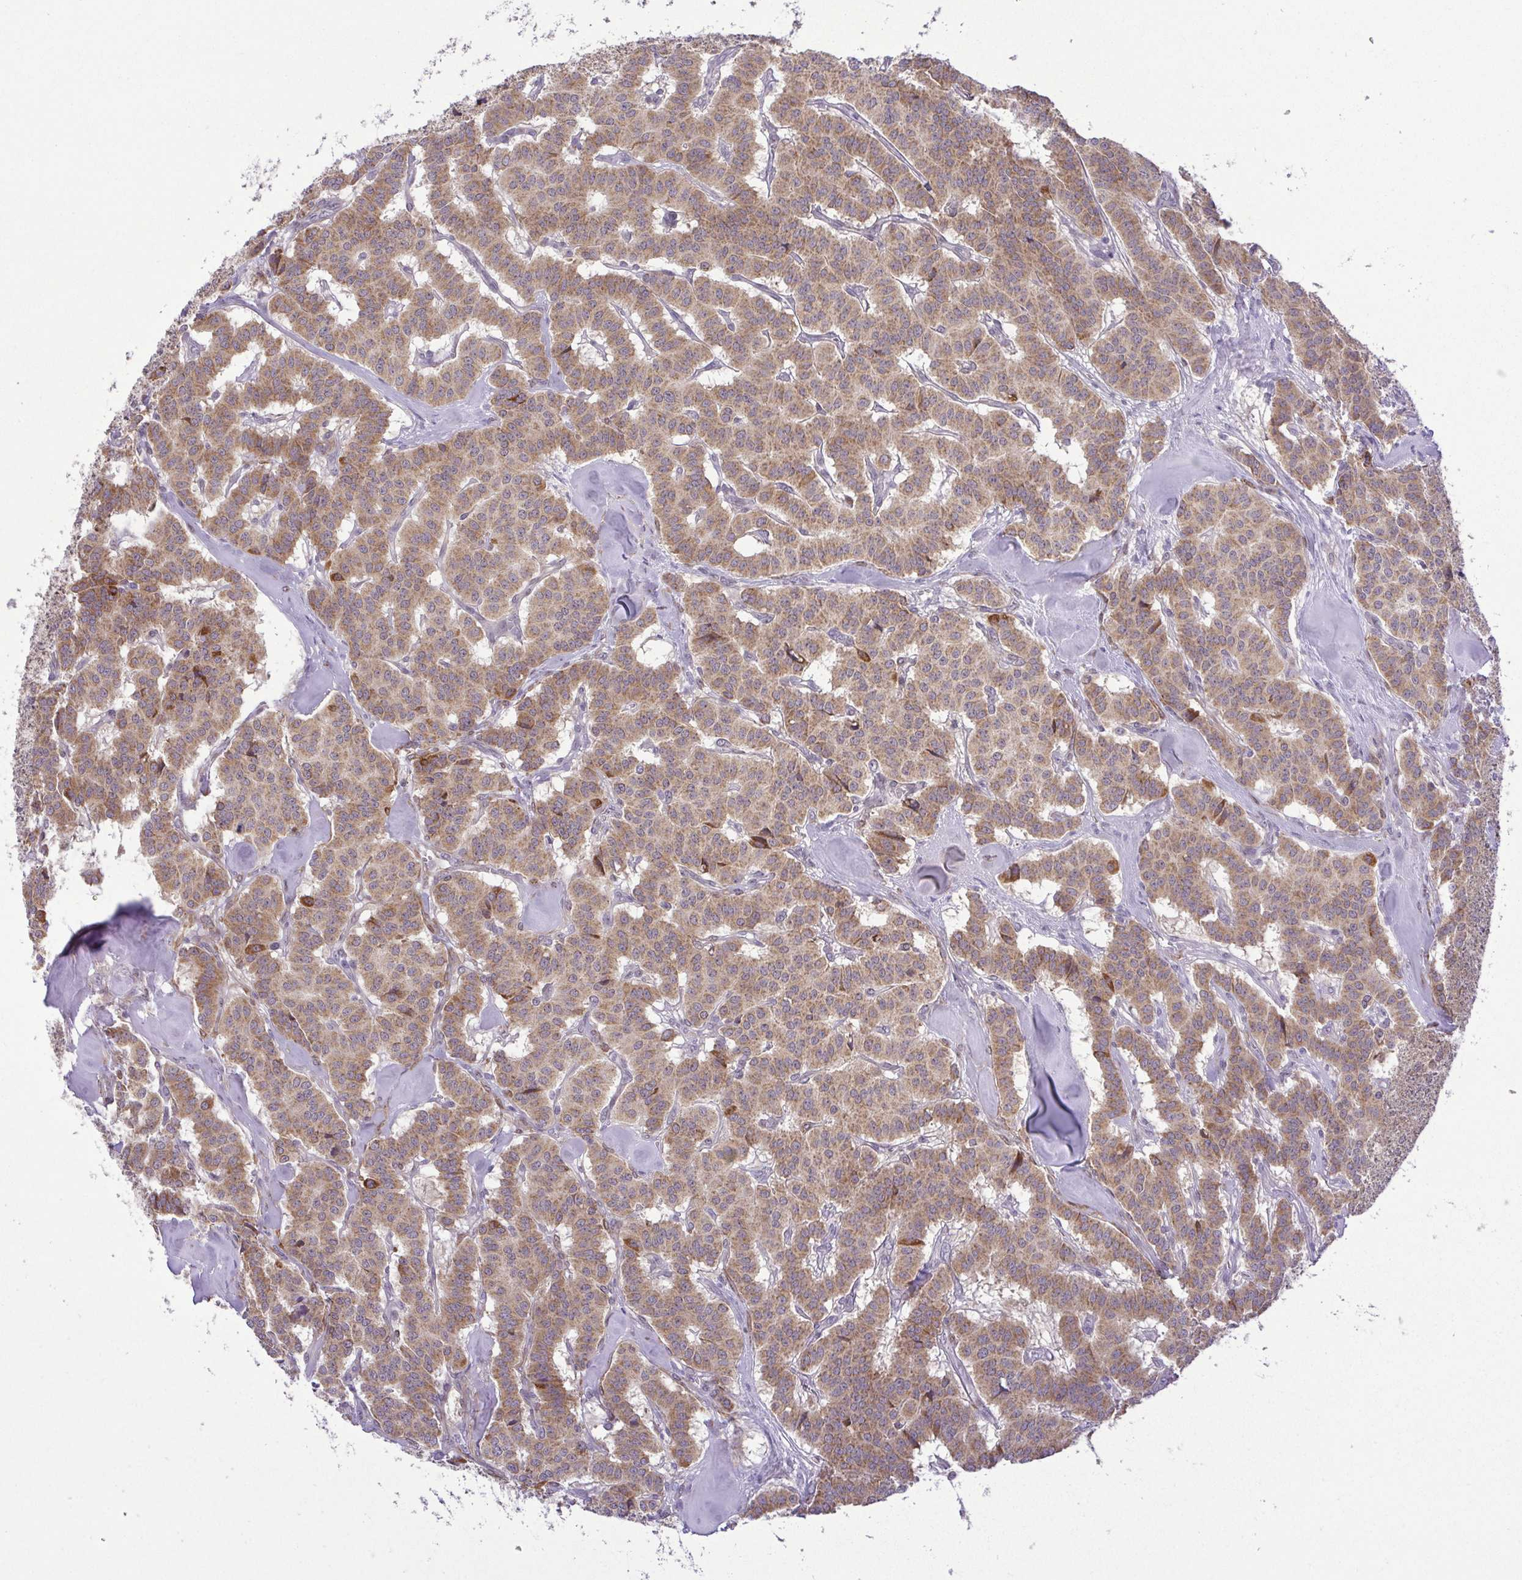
{"staining": {"intensity": "moderate", "quantity": ">75%", "location": "cytoplasmic/membranous"}, "tissue": "carcinoid", "cell_type": "Tumor cells", "image_type": "cancer", "snomed": [{"axis": "morphology", "description": "Normal tissue, NOS"}, {"axis": "morphology", "description": "Carcinoid, malignant, NOS"}, {"axis": "topography", "description": "Lung"}], "caption": "This is a micrograph of immunohistochemistry staining of carcinoid, which shows moderate expression in the cytoplasmic/membranous of tumor cells.", "gene": "RSL24D1", "patient": {"sex": "female", "age": 46}}